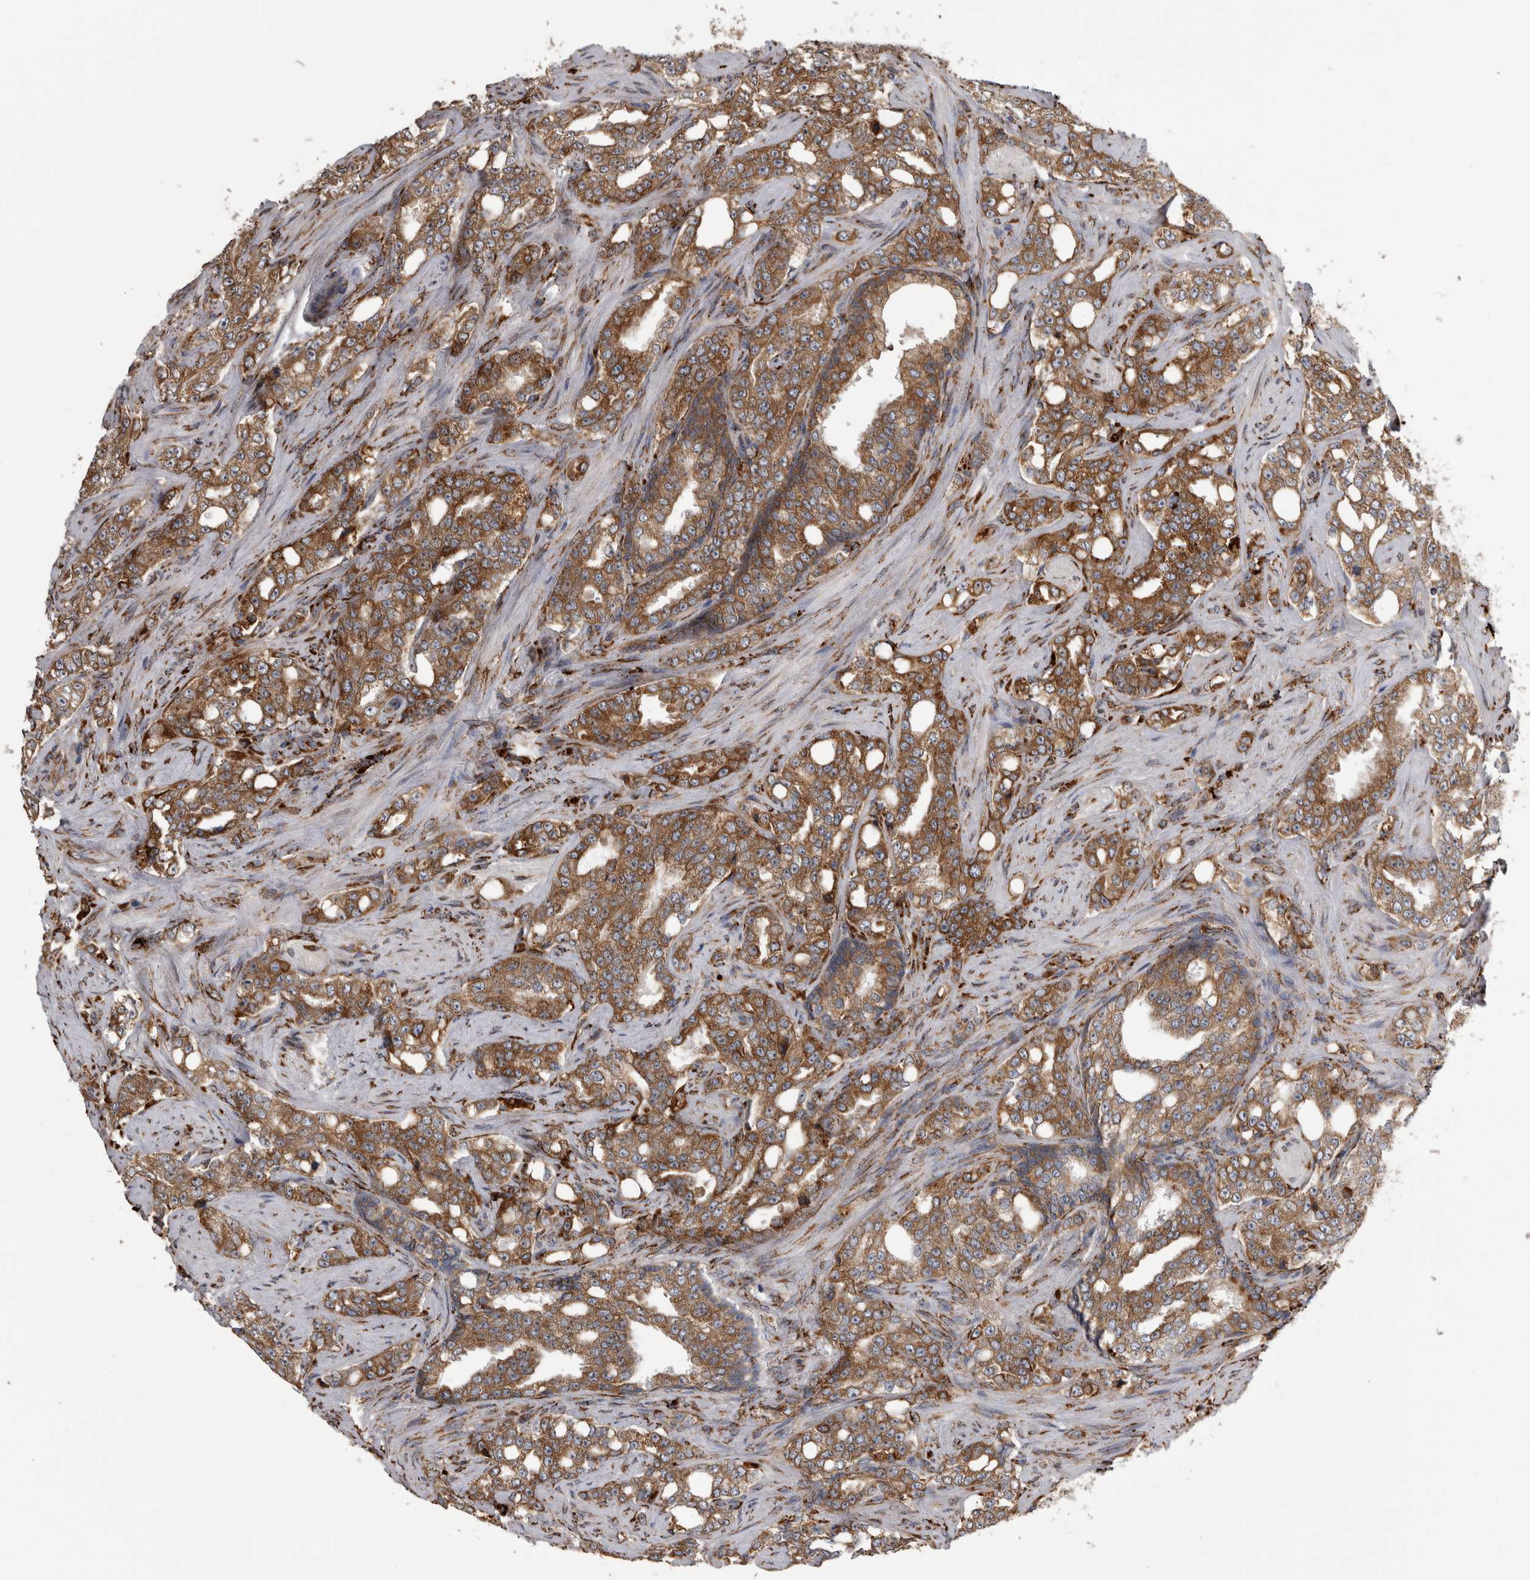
{"staining": {"intensity": "strong", "quantity": ">75%", "location": "cytoplasmic/membranous"}, "tissue": "prostate cancer", "cell_type": "Tumor cells", "image_type": "cancer", "snomed": [{"axis": "morphology", "description": "Adenocarcinoma, High grade"}, {"axis": "topography", "description": "Prostate"}], "caption": "Brown immunohistochemical staining in human prostate cancer (high-grade adenocarcinoma) displays strong cytoplasmic/membranous staining in about >75% of tumor cells.", "gene": "FHIP2B", "patient": {"sex": "male", "age": 64}}